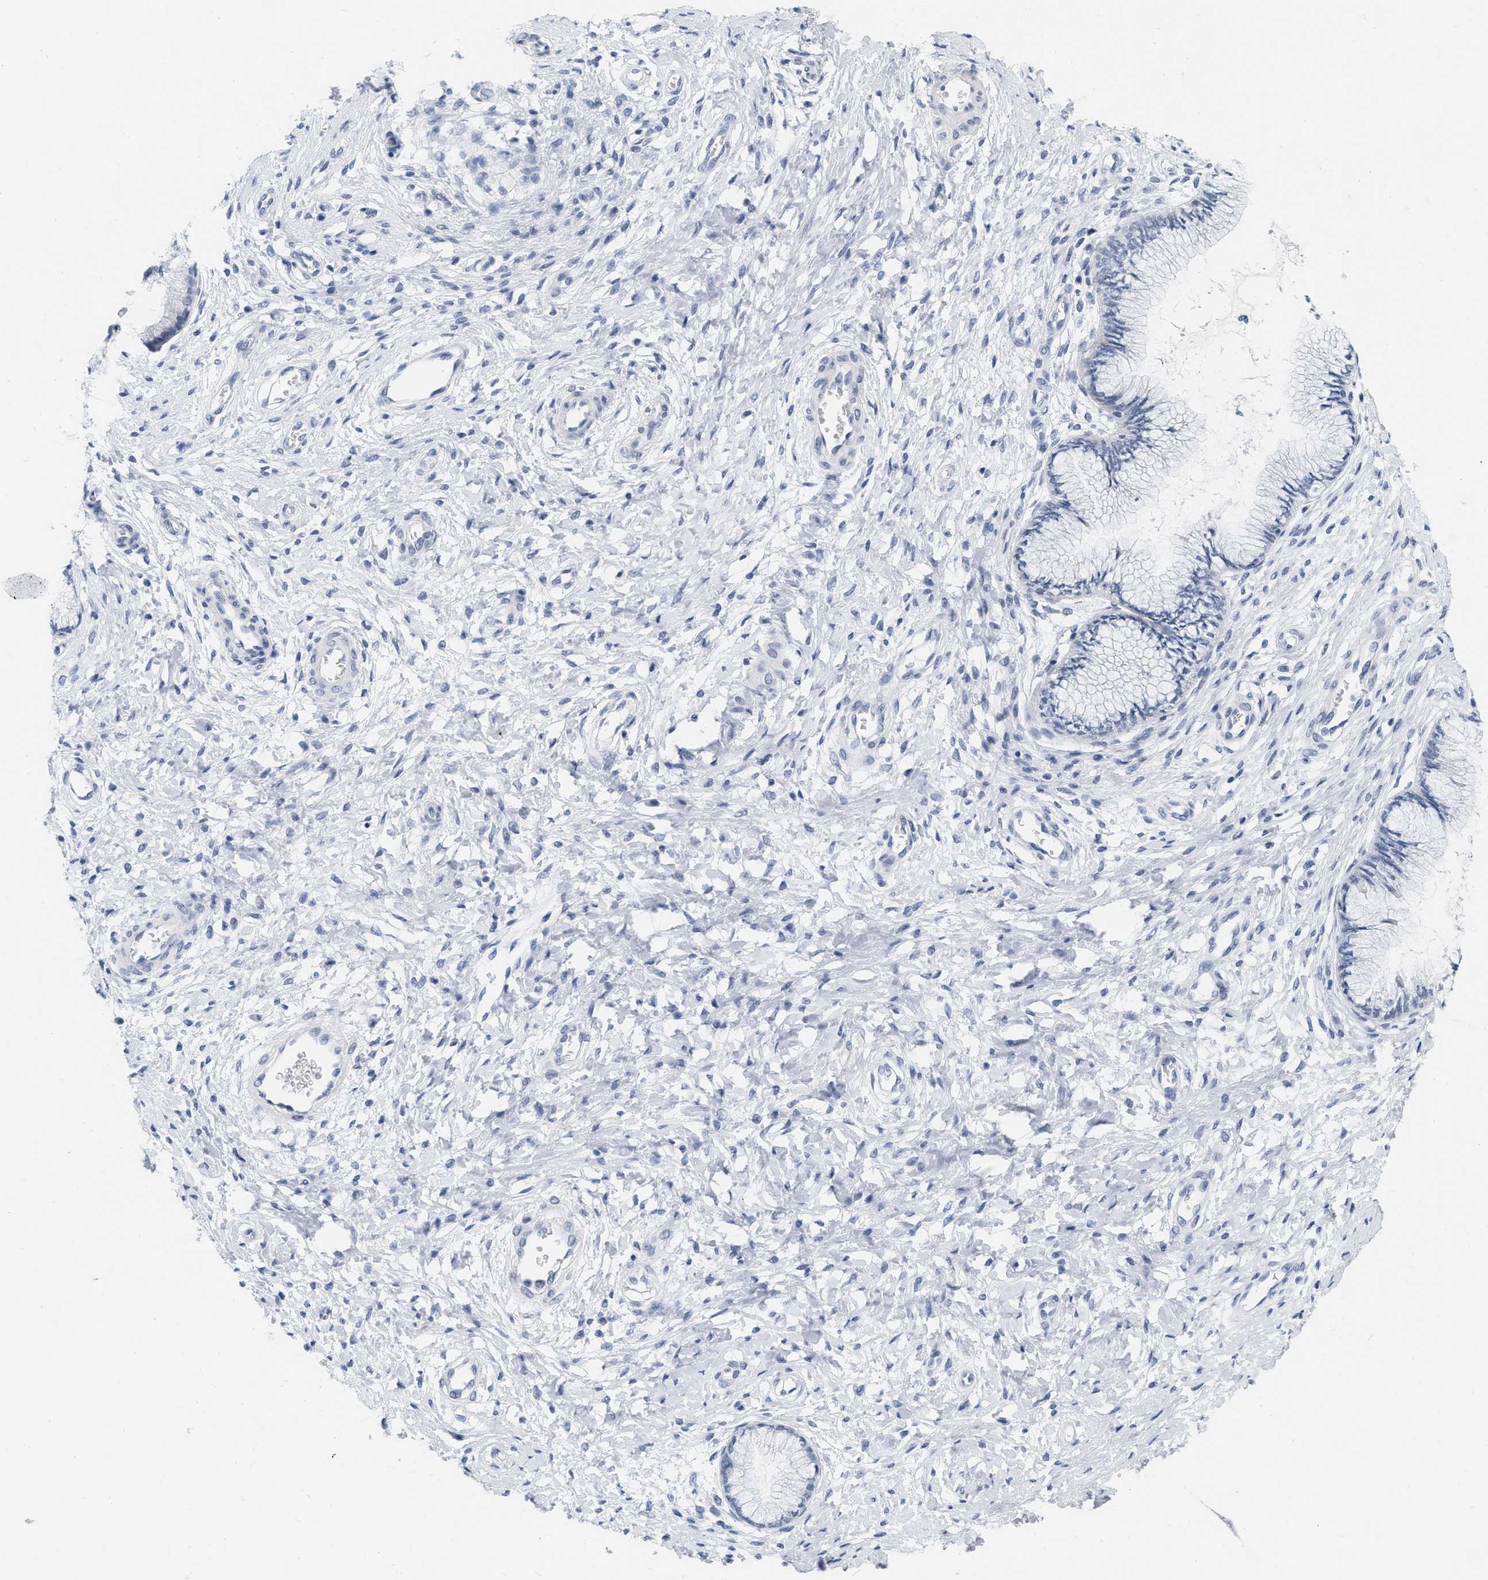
{"staining": {"intensity": "negative", "quantity": "none", "location": "none"}, "tissue": "cervix", "cell_type": "Glandular cells", "image_type": "normal", "snomed": [{"axis": "morphology", "description": "Normal tissue, NOS"}, {"axis": "topography", "description": "Cervix"}], "caption": "Human cervix stained for a protein using immunohistochemistry reveals no expression in glandular cells.", "gene": "XIRP1", "patient": {"sex": "female", "age": 55}}